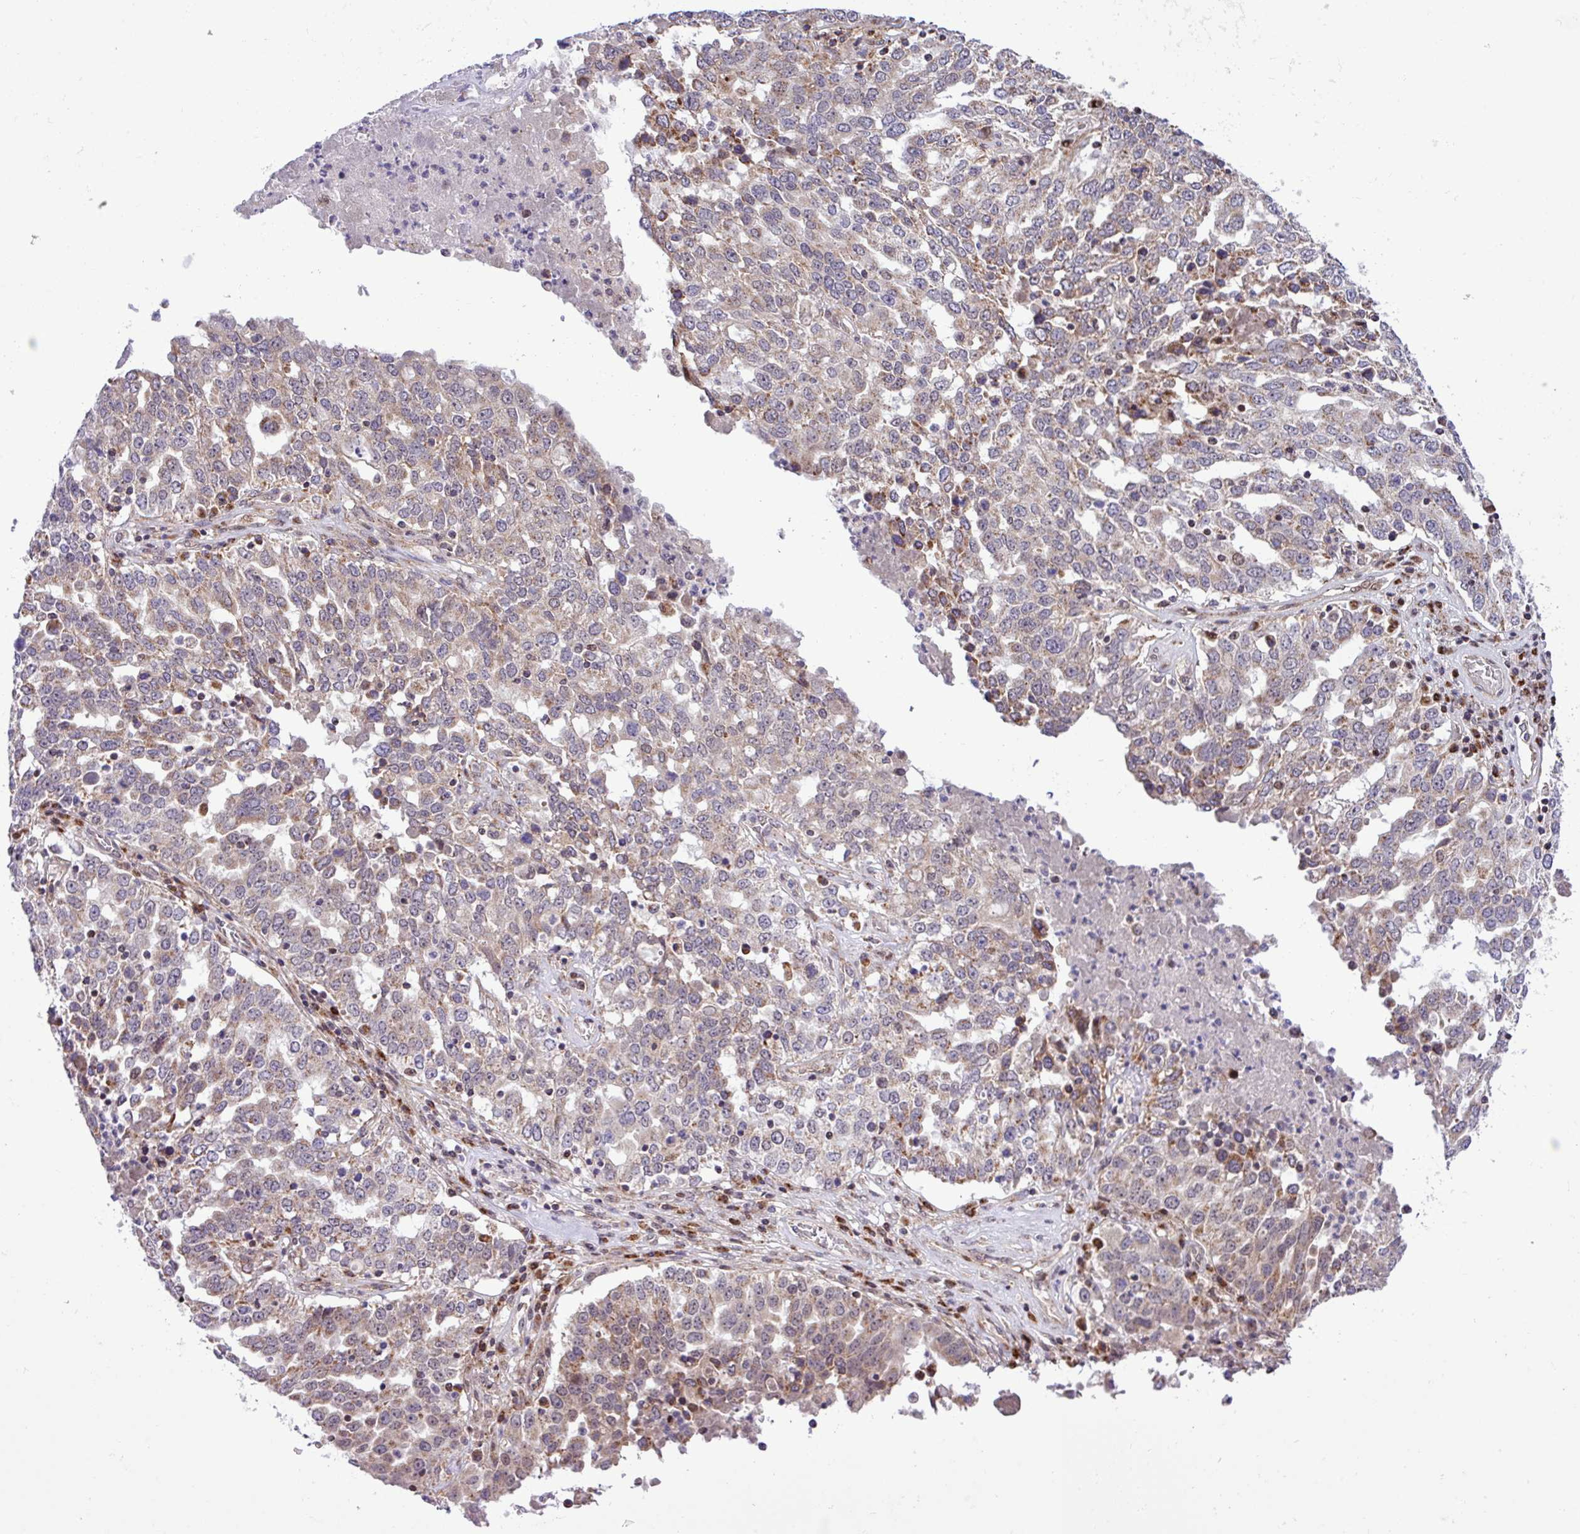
{"staining": {"intensity": "moderate", "quantity": "<25%", "location": "cytoplasmic/membranous"}, "tissue": "ovarian cancer", "cell_type": "Tumor cells", "image_type": "cancer", "snomed": [{"axis": "morphology", "description": "Carcinoma, endometroid"}, {"axis": "topography", "description": "Ovary"}], "caption": "This is a micrograph of IHC staining of ovarian endometroid carcinoma, which shows moderate positivity in the cytoplasmic/membranous of tumor cells.", "gene": "B3GNT9", "patient": {"sex": "female", "age": 62}}